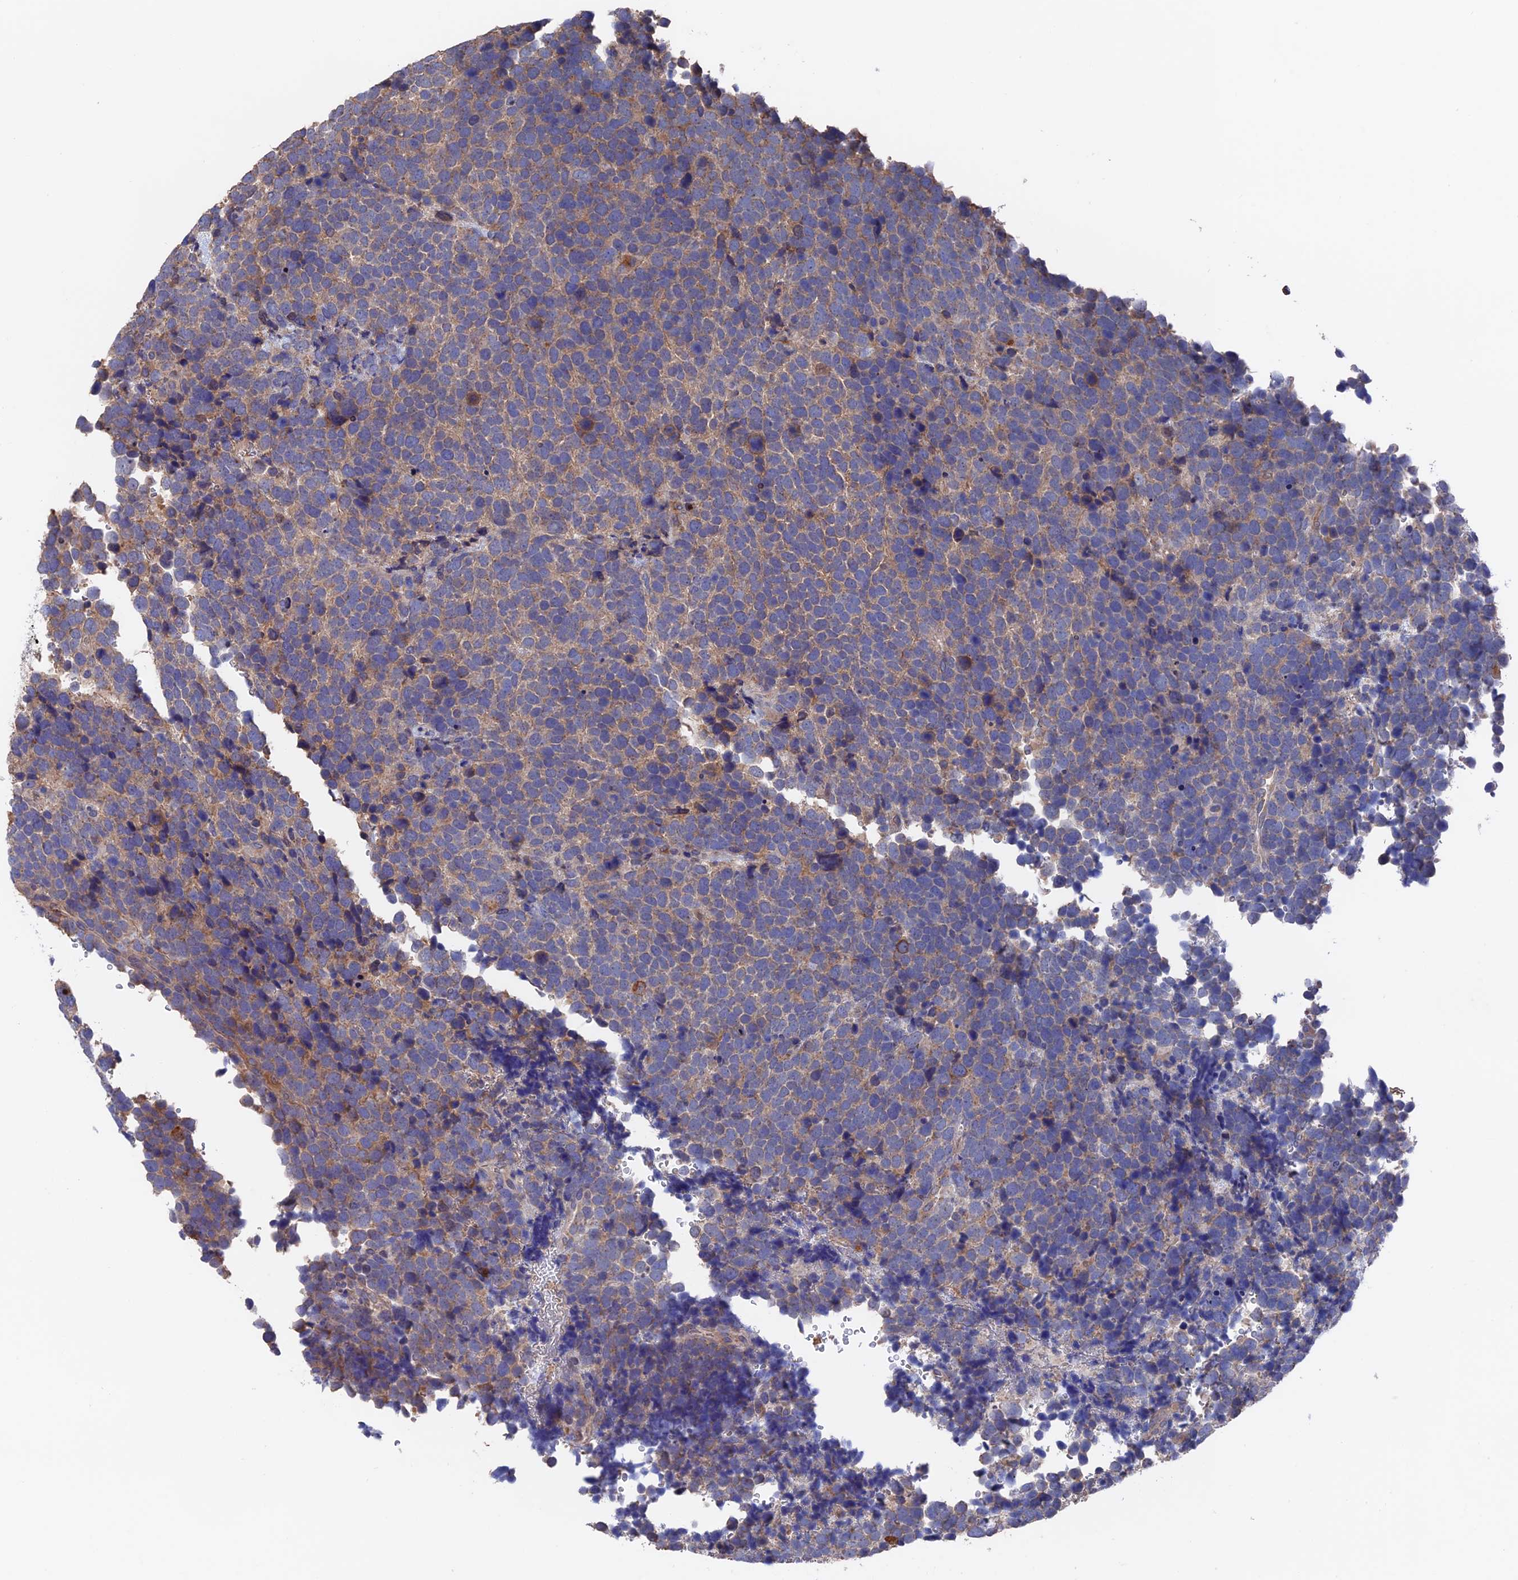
{"staining": {"intensity": "moderate", "quantity": "25%-75%", "location": "cytoplasmic/membranous"}, "tissue": "urothelial cancer", "cell_type": "Tumor cells", "image_type": "cancer", "snomed": [{"axis": "morphology", "description": "Urothelial carcinoma, High grade"}, {"axis": "topography", "description": "Urinary bladder"}], "caption": "Brown immunohistochemical staining in urothelial carcinoma (high-grade) shows moderate cytoplasmic/membranous staining in about 25%-75% of tumor cells.", "gene": "HPF1", "patient": {"sex": "female", "age": 82}}